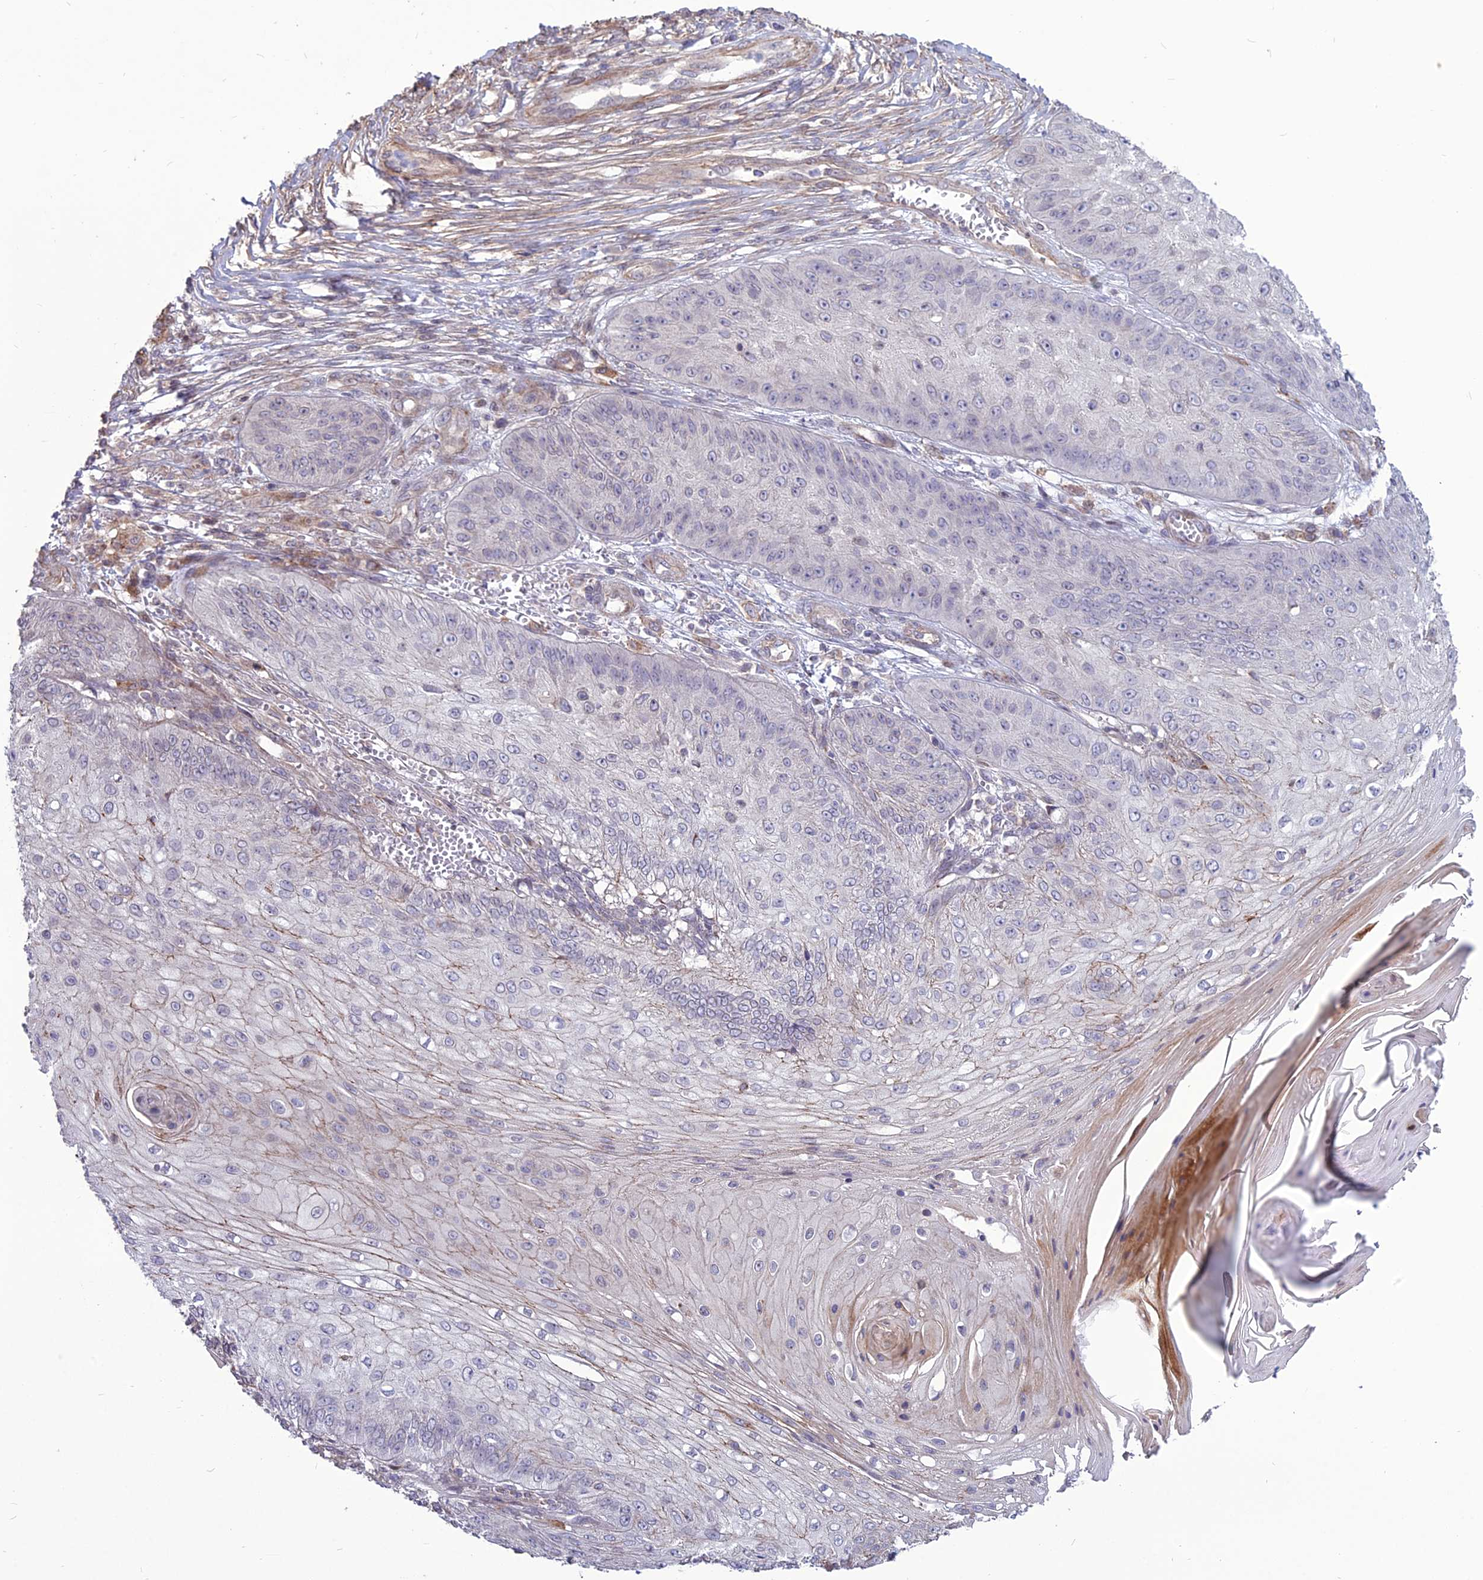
{"staining": {"intensity": "negative", "quantity": "none", "location": "none"}, "tissue": "skin cancer", "cell_type": "Tumor cells", "image_type": "cancer", "snomed": [{"axis": "morphology", "description": "Squamous cell carcinoma, NOS"}, {"axis": "topography", "description": "Skin"}], "caption": "Immunohistochemistry (IHC) micrograph of skin cancer (squamous cell carcinoma) stained for a protein (brown), which reveals no positivity in tumor cells.", "gene": "TSPYL2", "patient": {"sex": "male", "age": 70}}